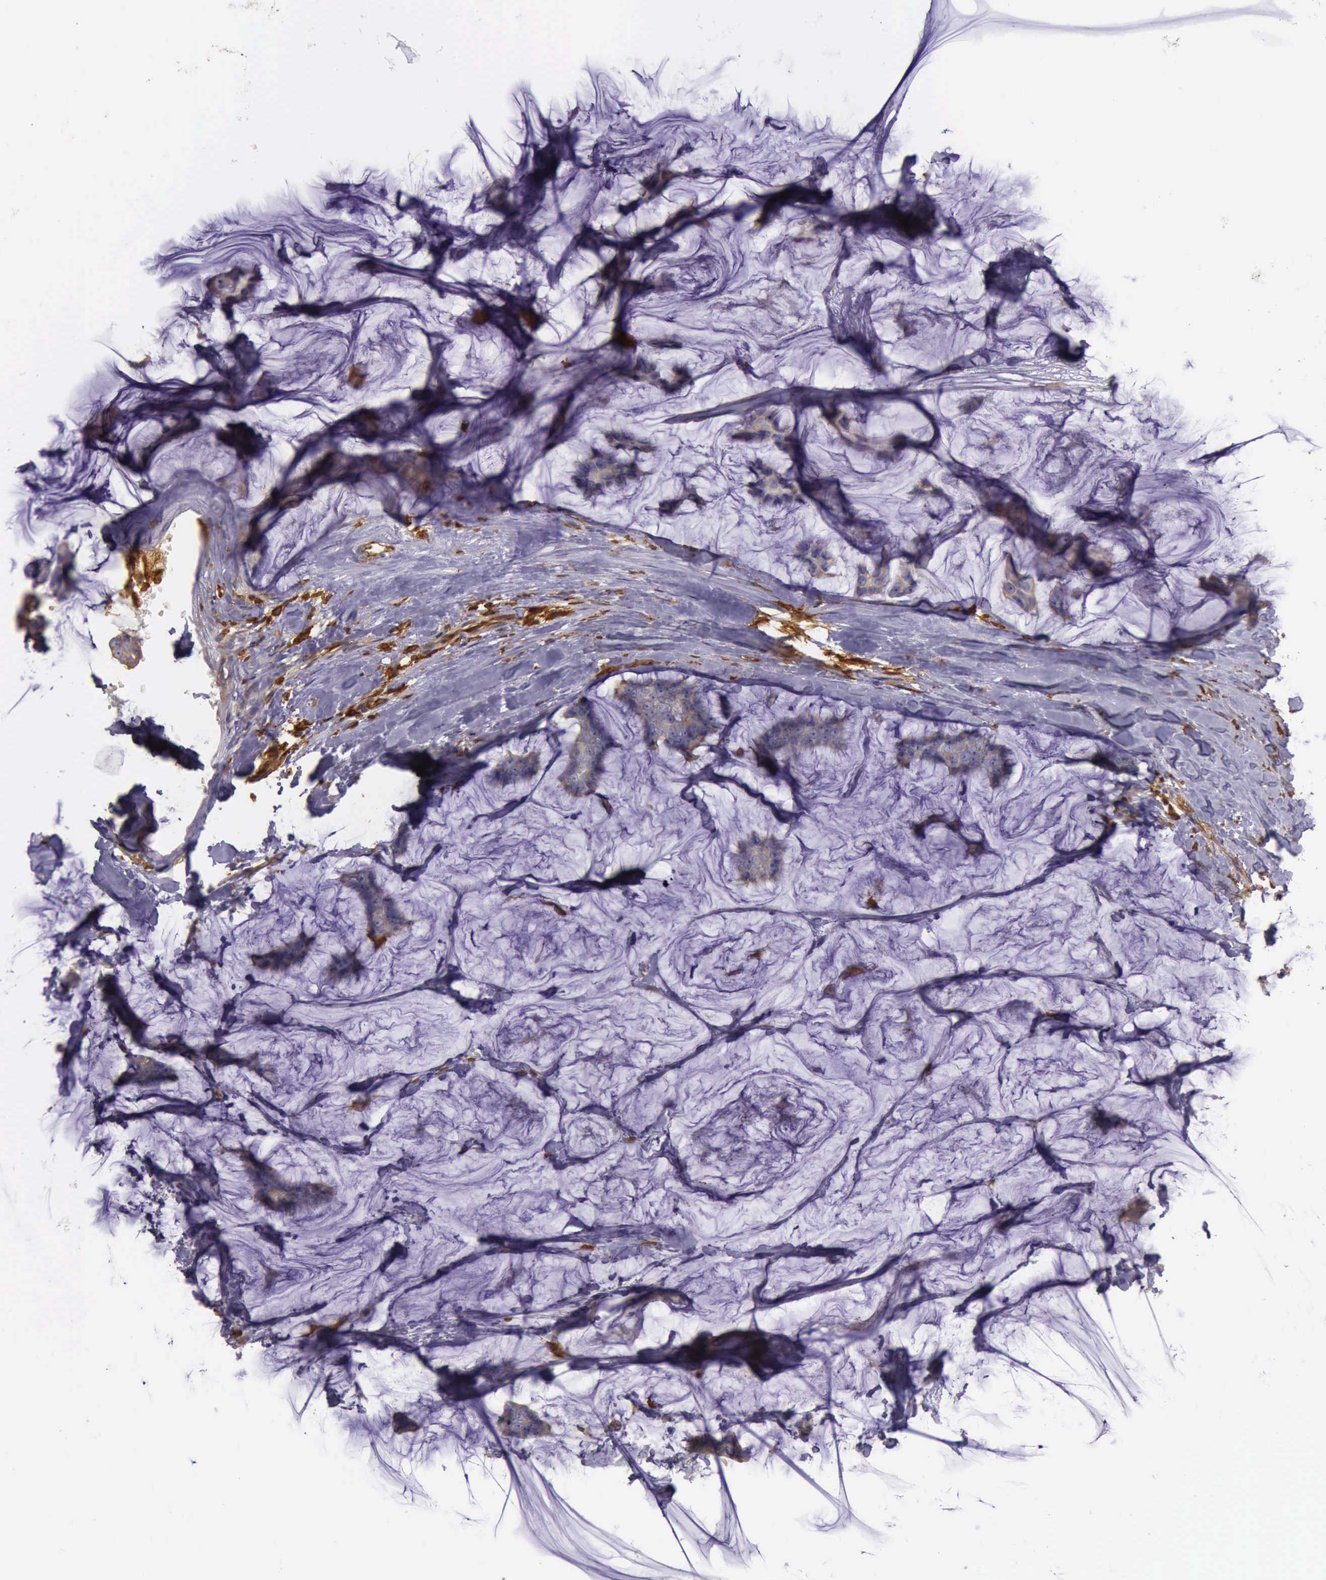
{"staining": {"intensity": "weak", "quantity": "25%-75%", "location": "cytoplasmic/membranous"}, "tissue": "breast cancer", "cell_type": "Tumor cells", "image_type": "cancer", "snomed": [{"axis": "morphology", "description": "Normal tissue, NOS"}, {"axis": "morphology", "description": "Duct carcinoma"}, {"axis": "topography", "description": "Breast"}], "caption": "A histopathology image showing weak cytoplasmic/membranous staining in approximately 25%-75% of tumor cells in breast intraductal carcinoma, as visualized by brown immunohistochemical staining.", "gene": "ARHGAP4", "patient": {"sex": "female", "age": 50}}